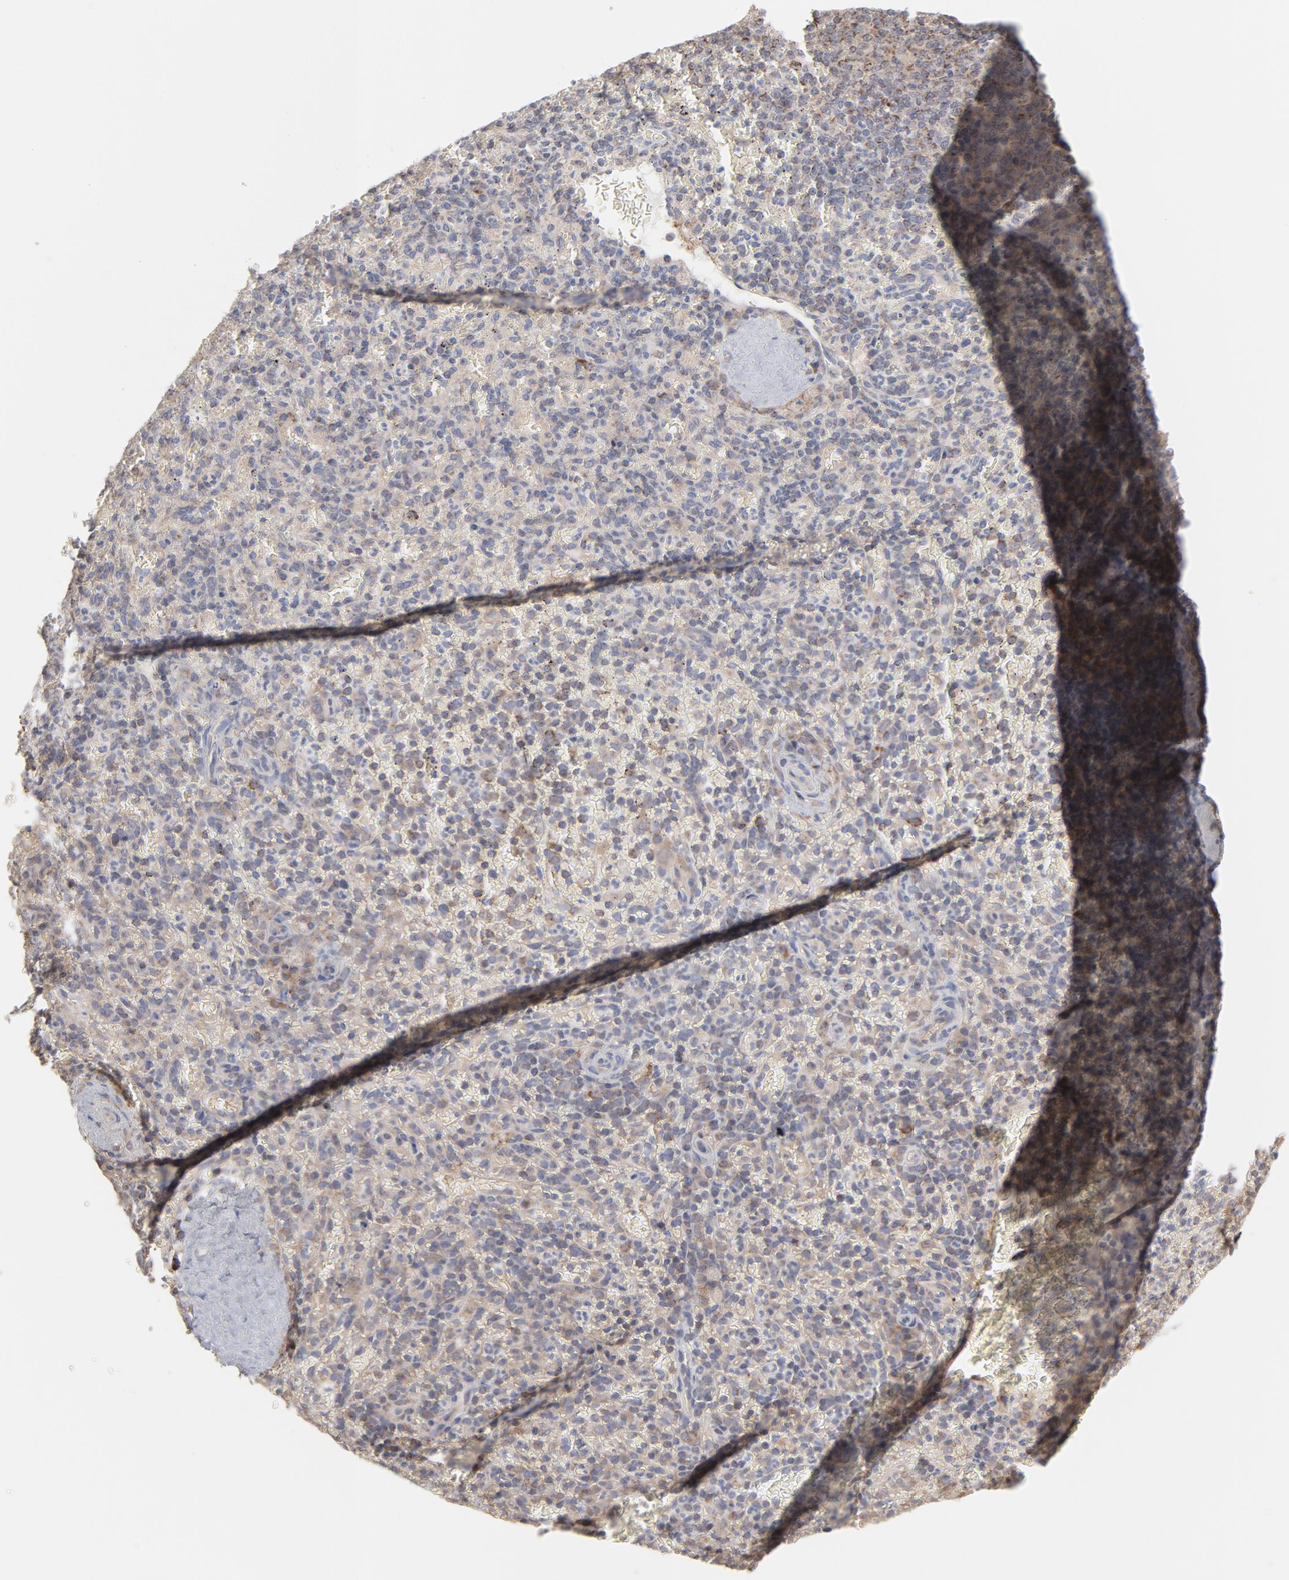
{"staining": {"intensity": "weak", "quantity": ">75%", "location": "cytoplasmic/membranous"}, "tissue": "spleen", "cell_type": "Cells in red pulp", "image_type": "normal", "snomed": [{"axis": "morphology", "description": "Normal tissue, NOS"}, {"axis": "topography", "description": "Spleen"}], "caption": "A high-resolution histopathology image shows immunohistochemistry (IHC) staining of benign spleen, which reveals weak cytoplasmic/membranous expression in approximately >75% of cells in red pulp.", "gene": "PPFIBP2", "patient": {"sex": "female", "age": 50}}